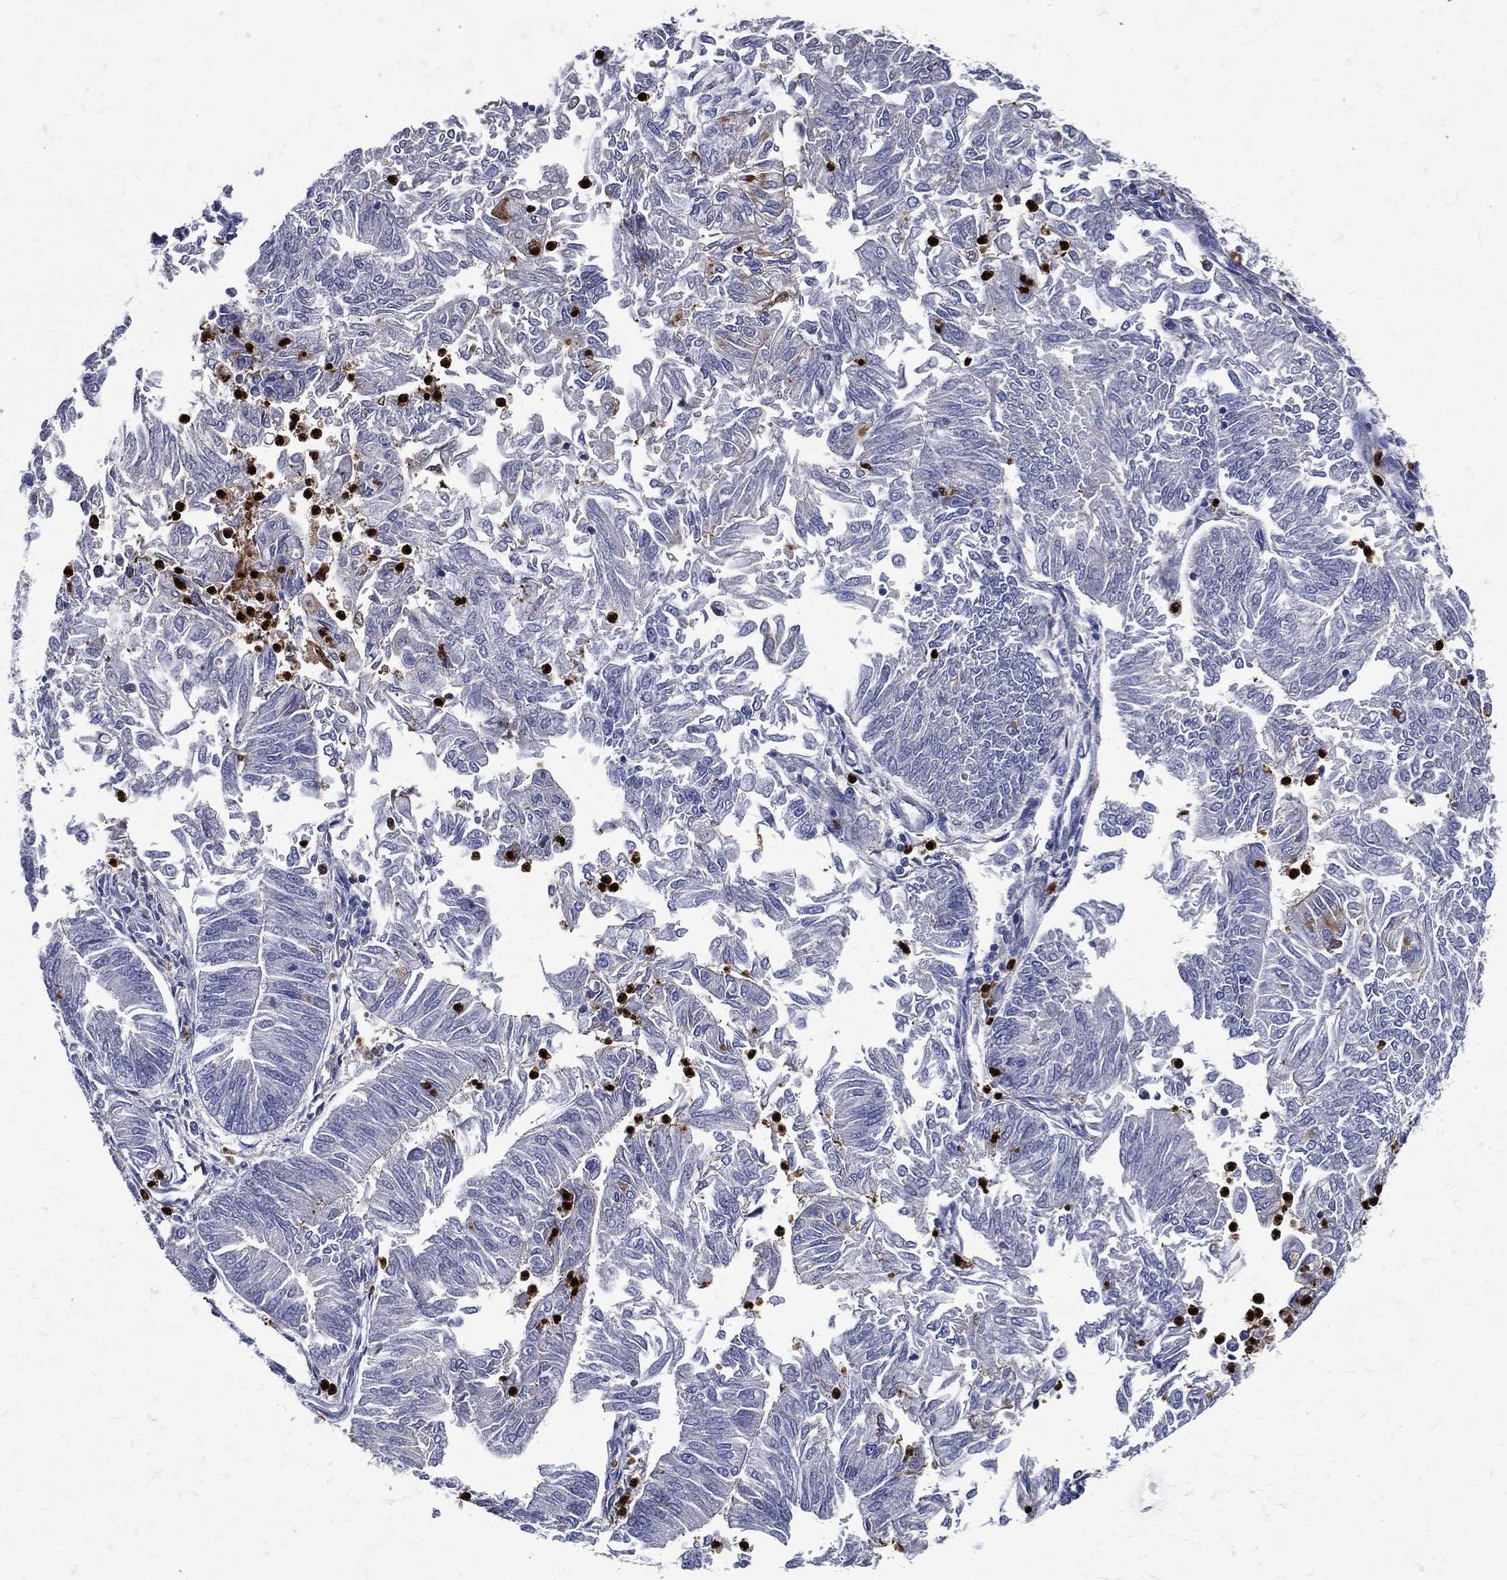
{"staining": {"intensity": "negative", "quantity": "none", "location": "none"}, "tissue": "endometrial cancer", "cell_type": "Tumor cells", "image_type": "cancer", "snomed": [{"axis": "morphology", "description": "Adenocarcinoma, NOS"}, {"axis": "topography", "description": "Endometrium"}], "caption": "This photomicrograph is of adenocarcinoma (endometrial) stained with IHC to label a protein in brown with the nuclei are counter-stained blue. There is no expression in tumor cells.", "gene": "GPR171", "patient": {"sex": "female", "age": 59}}